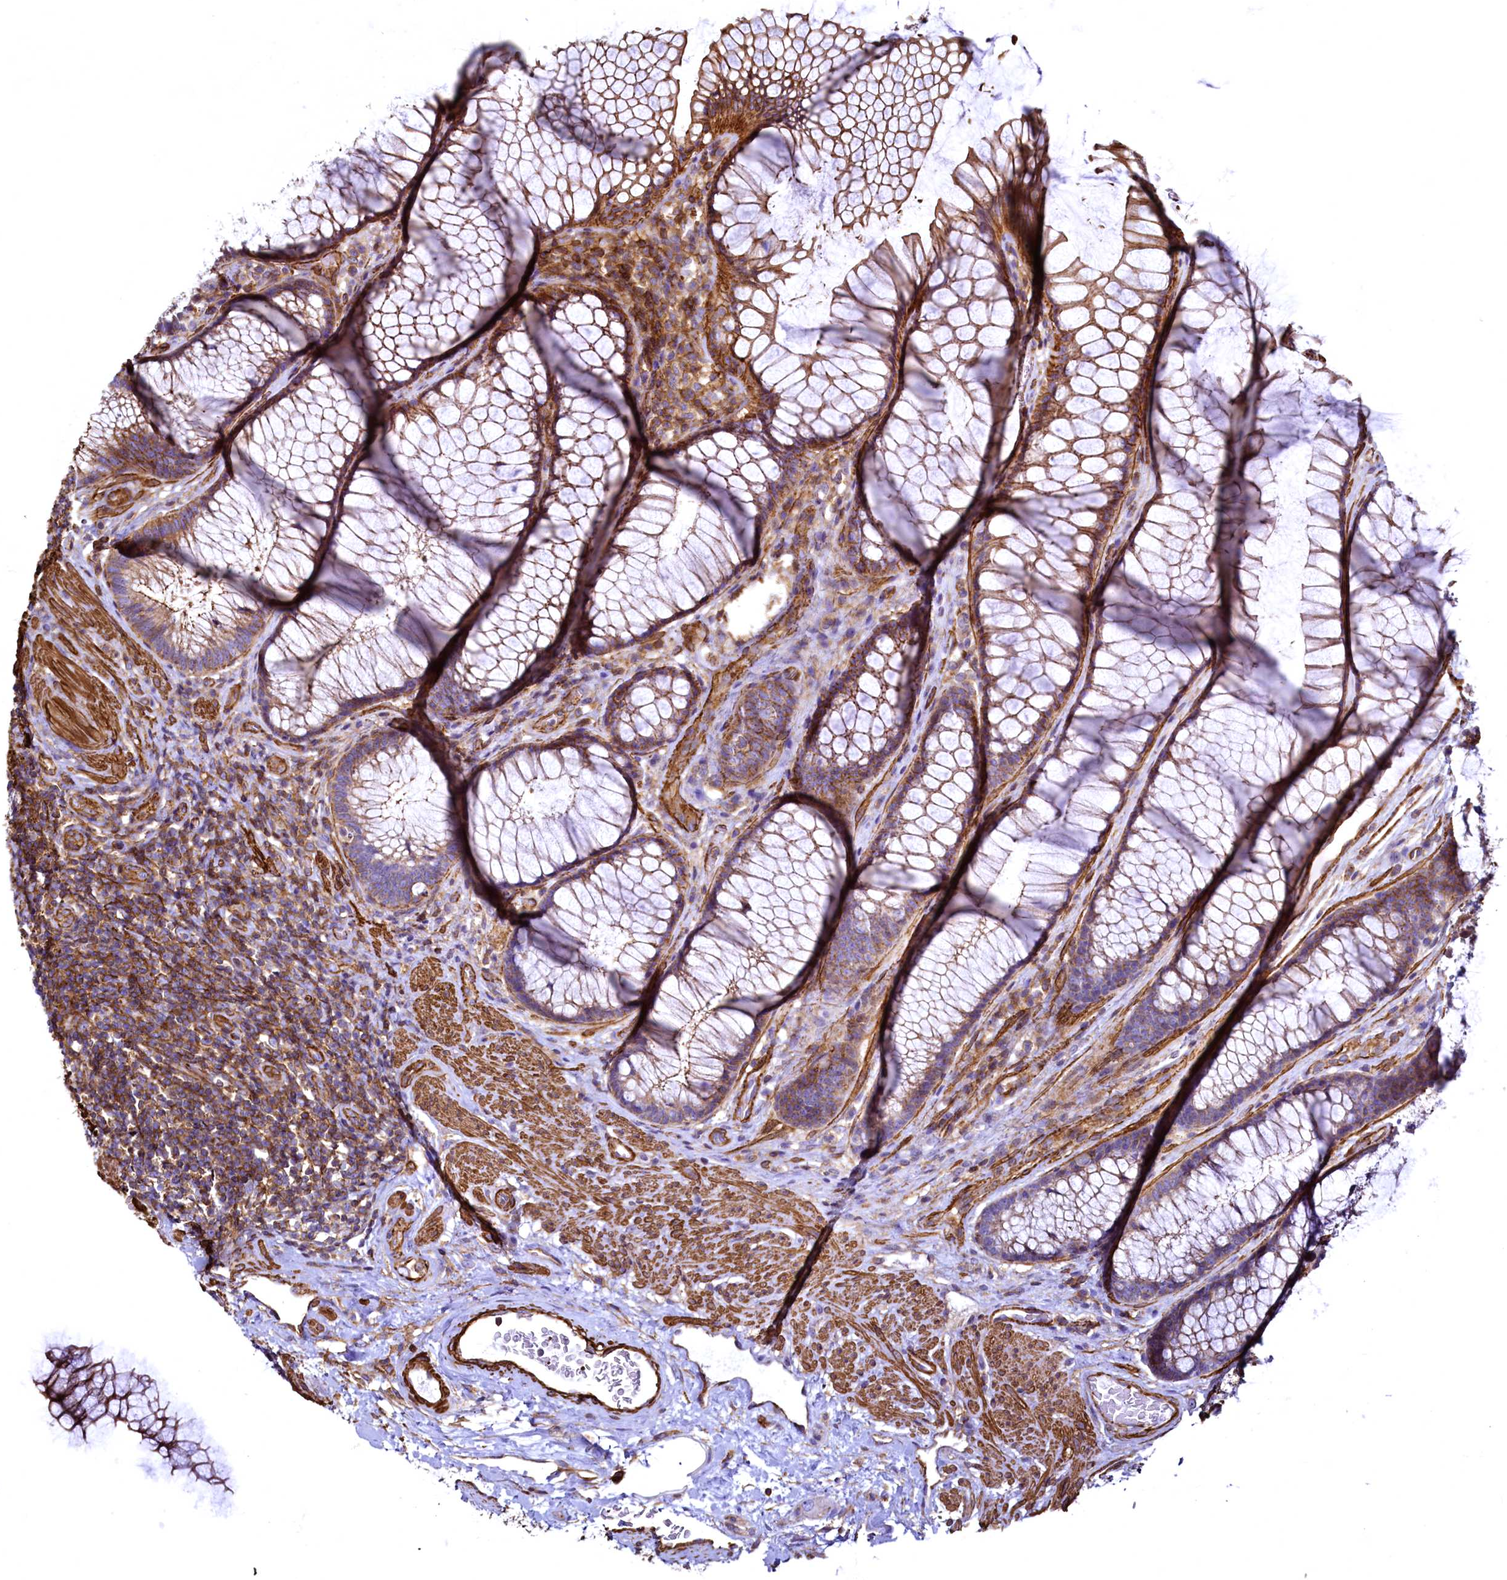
{"staining": {"intensity": "moderate", "quantity": ">75%", "location": "cytoplasmic/membranous"}, "tissue": "colon", "cell_type": "Endothelial cells", "image_type": "normal", "snomed": [{"axis": "morphology", "description": "Normal tissue, NOS"}, {"axis": "topography", "description": "Colon"}], "caption": "This micrograph displays unremarkable colon stained with immunohistochemistry to label a protein in brown. The cytoplasmic/membranous of endothelial cells show moderate positivity for the protein. Nuclei are counter-stained blue.", "gene": "THBS1", "patient": {"sex": "female", "age": 82}}